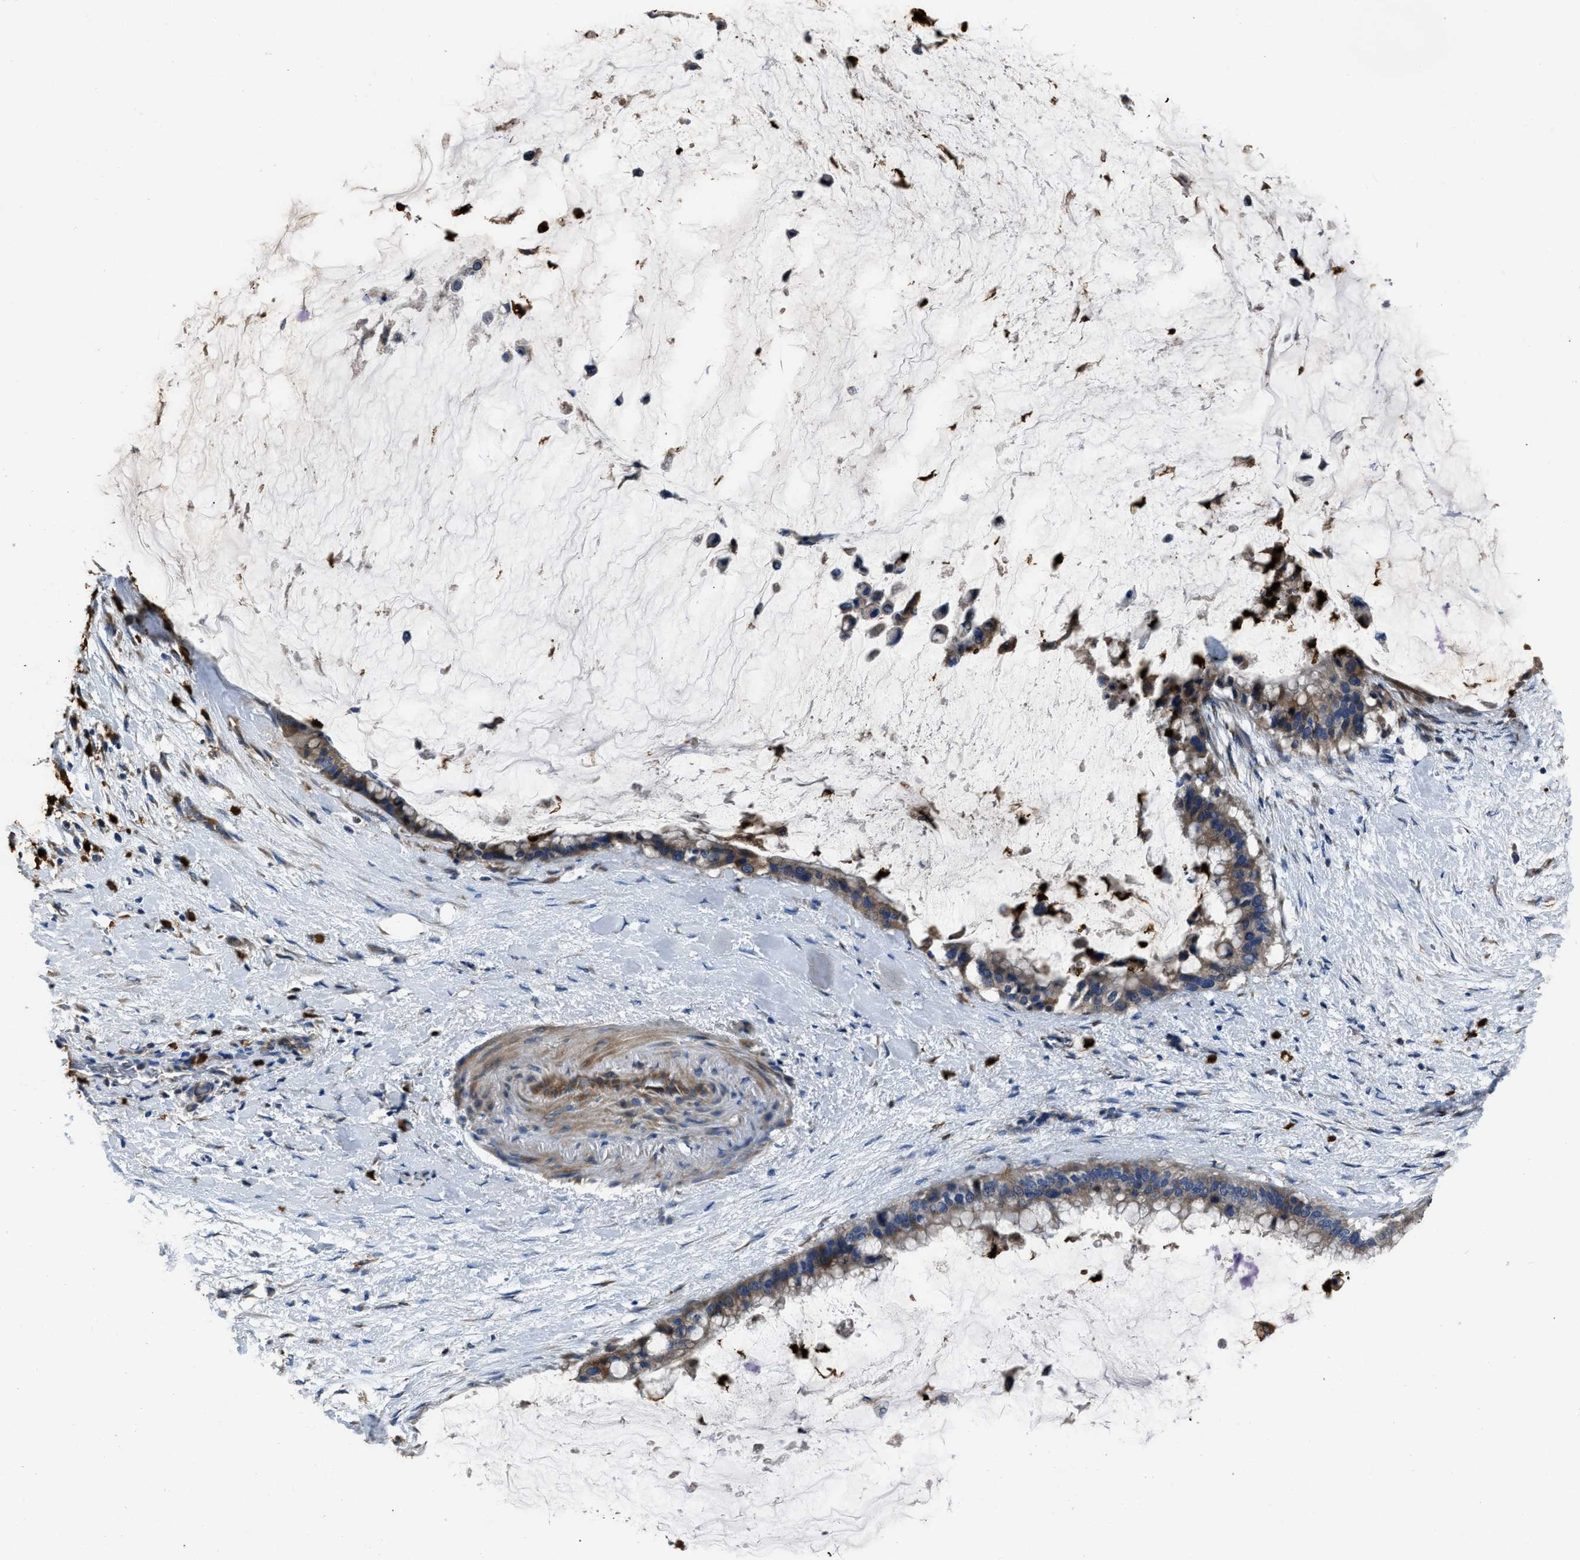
{"staining": {"intensity": "weak", "quantity": ">75%", "location": "cytoplasmic/membranous"}, "tissue": "pancreatic cancer", "cell_type": "Tumor cells", "image_type": "cancer", "snomed": [{"axis": "morphology", "description": "Adenocarcinoma, NOS"}, {"axis": "topography", "description": "Pancreas"}], "caption": "Immunohistochemical staining of human adenocarcinoma (pancreatic) shows low levels of weak cytoplasmic/membranous protein positivity in about >75% of tumor cells.", "gene": "ANGPT1", "patient": {"sex": "male", "age": 41}}